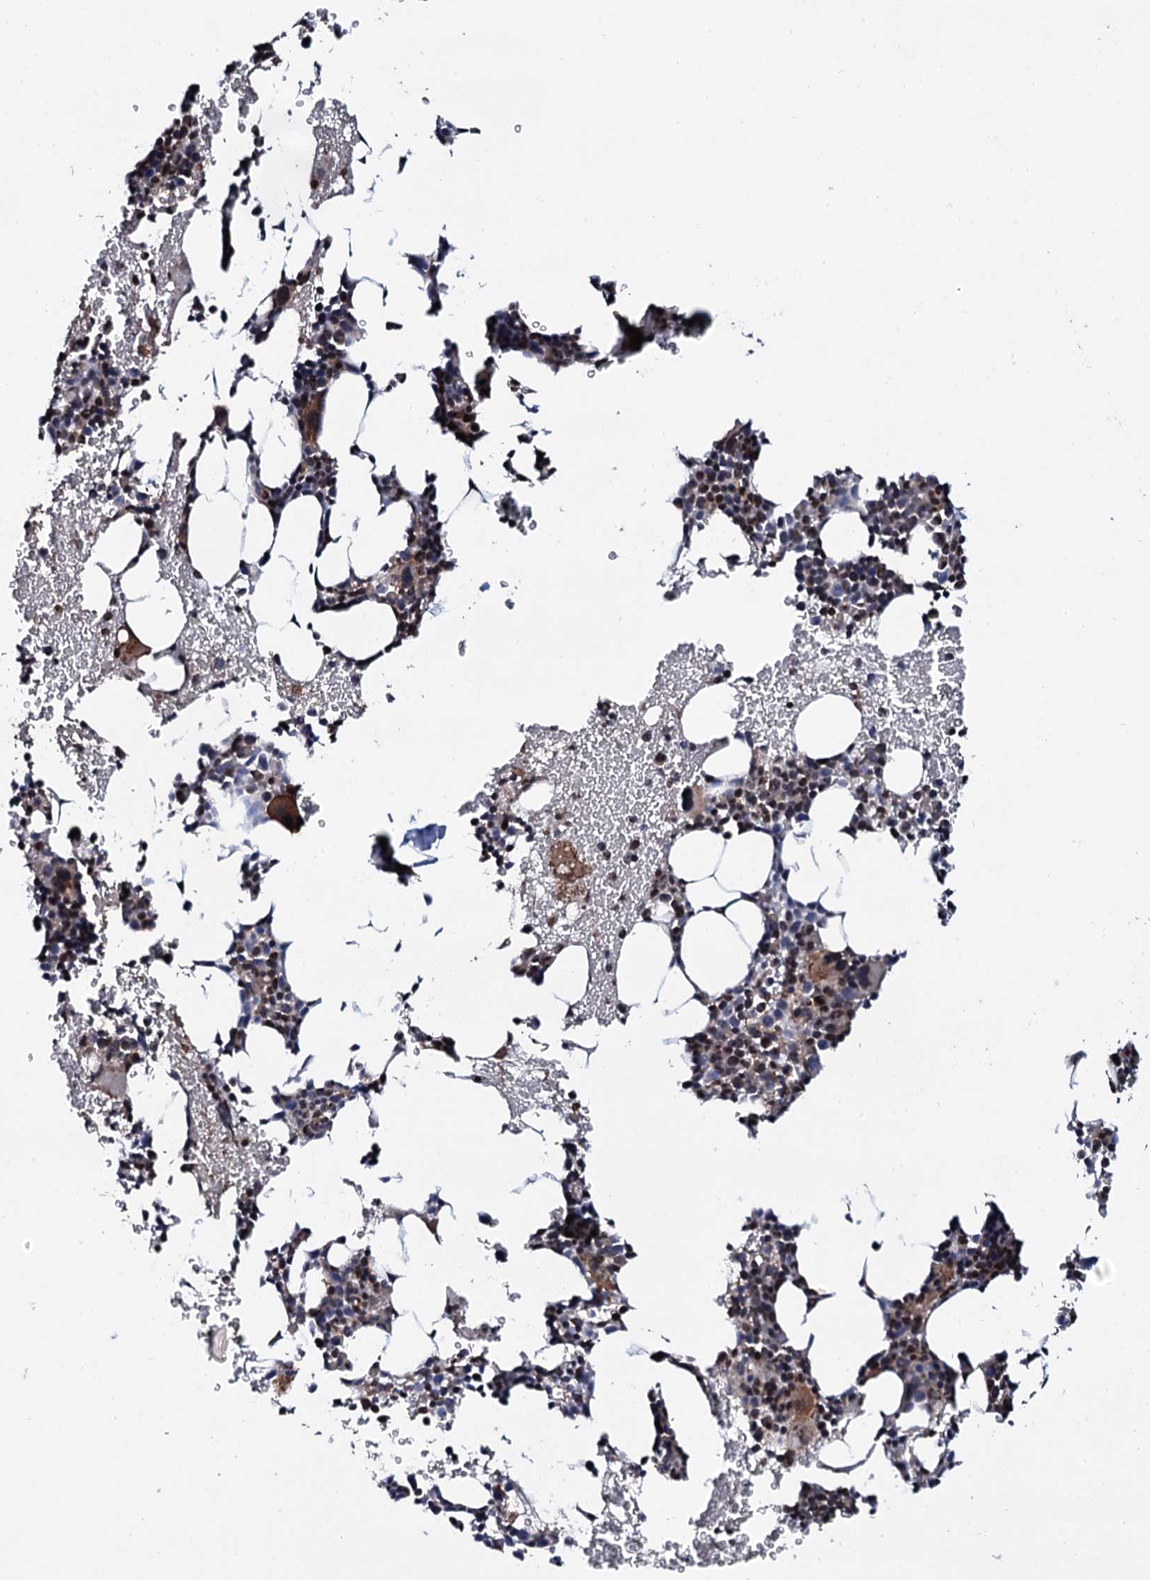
{"staining": {"intensity": "moderate", "quantity": "25%-75%", "location": "cytoplasmic/membranous"}, "tissue": "bone marrow", "cell_type": "Hematopoietic cells", "image_type": "normal", "snomed": [{"axis": "morphology", "description": "Normal tissue, NOS"}, {"axis": "topography", "description": "Bone marrow"}], "caption": "Brown immunohistochemical staining in unremarkable bone marrow reveals moderate cytoplasmic/membranous expression in about 25%-75% of hematopoietic cells. Nuclei are stained in blue.", "gene": "PLET1", "patient": {"sex": "female", "age": 37}}